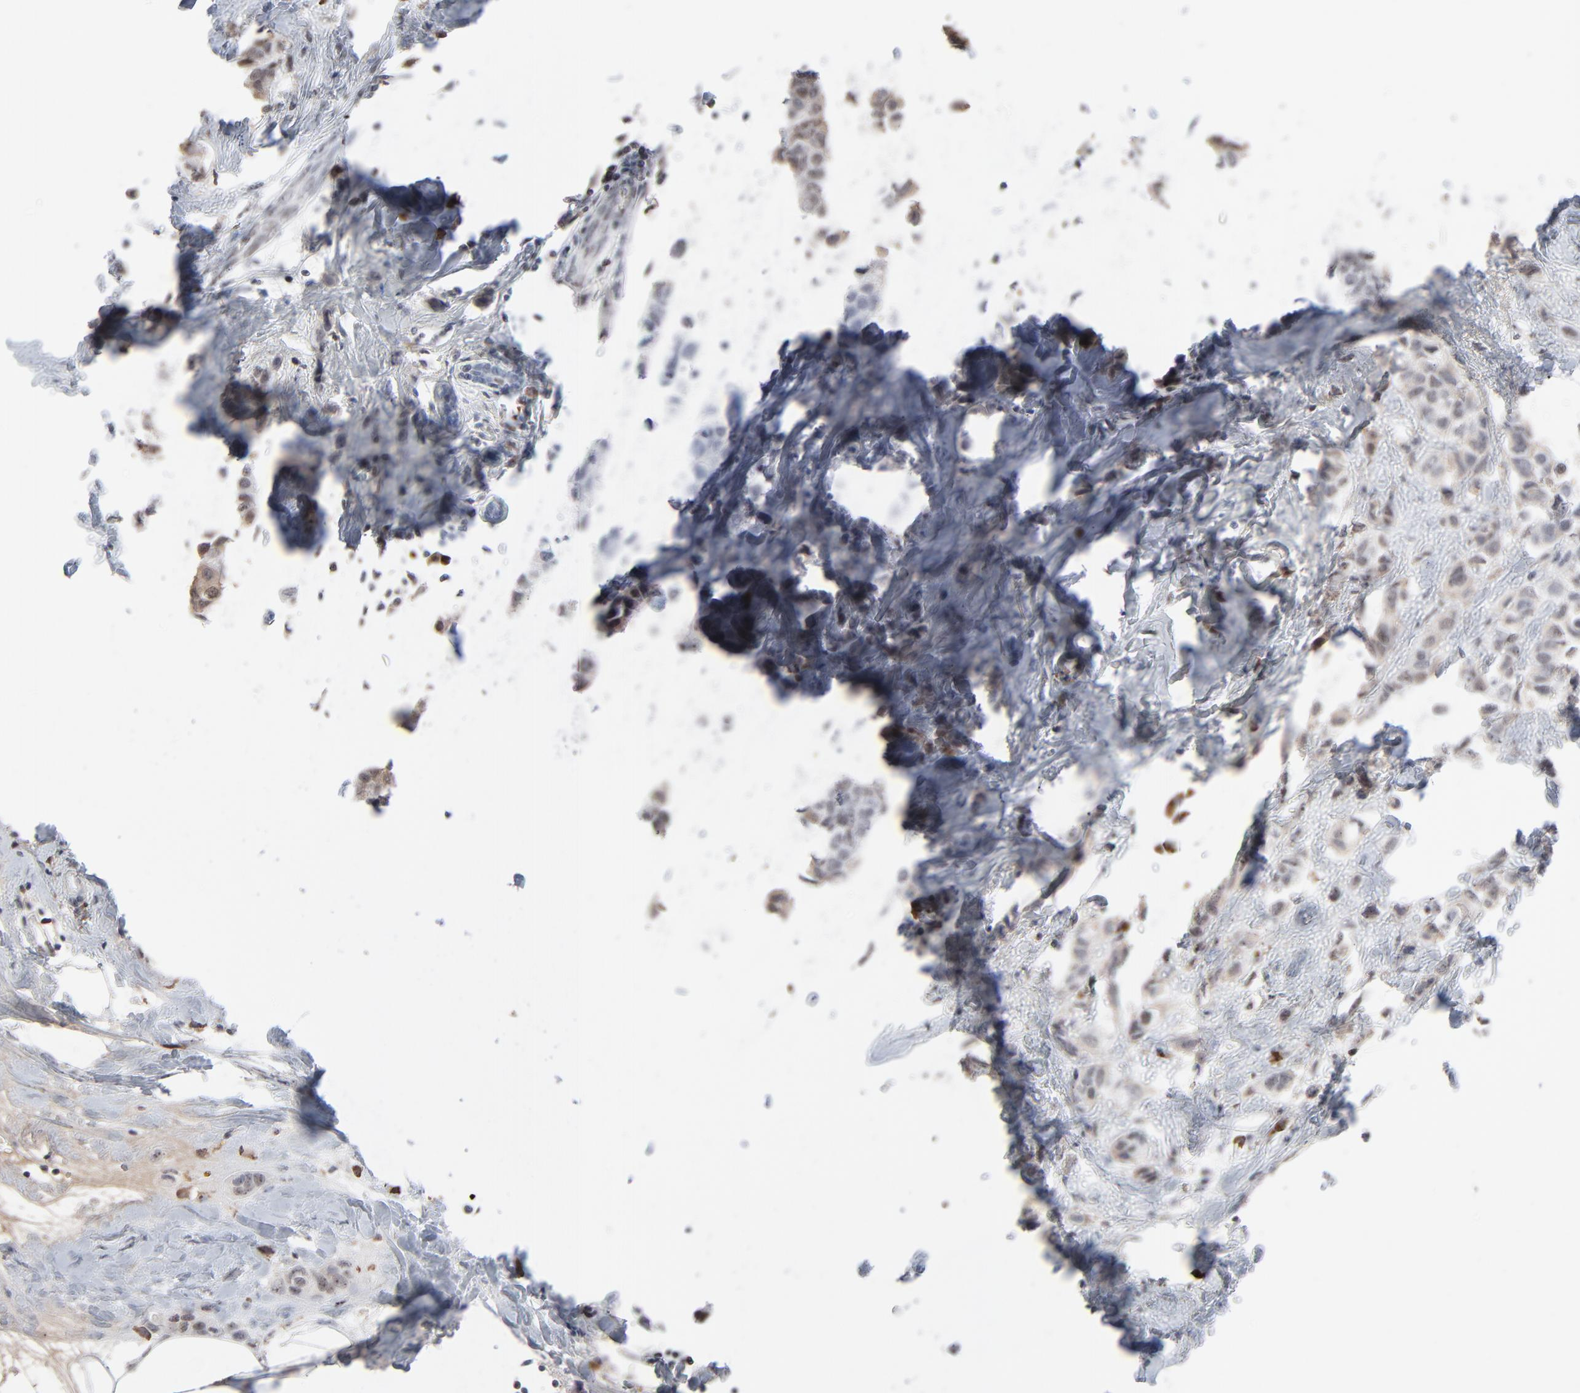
{"staining": {"intensity": "weak", "quantity": ">75%", "location": "cytoplasmic/membranous"}, "tissue": "breast cancer", "cell_type": "Tumor cells", "image_type": "cancer", "snomed": [{"axis": "morphology", "description": "Normal tissue, NOS"}, {"axis": "morphology", "description": "Duct carcinoma"}, {"axis": "topography", "description": "Breast"}], "caption": "The immunohistochemical stain highlights weak cytoplasmic/membranous positivity in tumor cells of breast cancer (invasive ductal carcinoma) tissue.", "gene": "MPHOSPH6", "patient": {"sex": "female", "age": 50}}